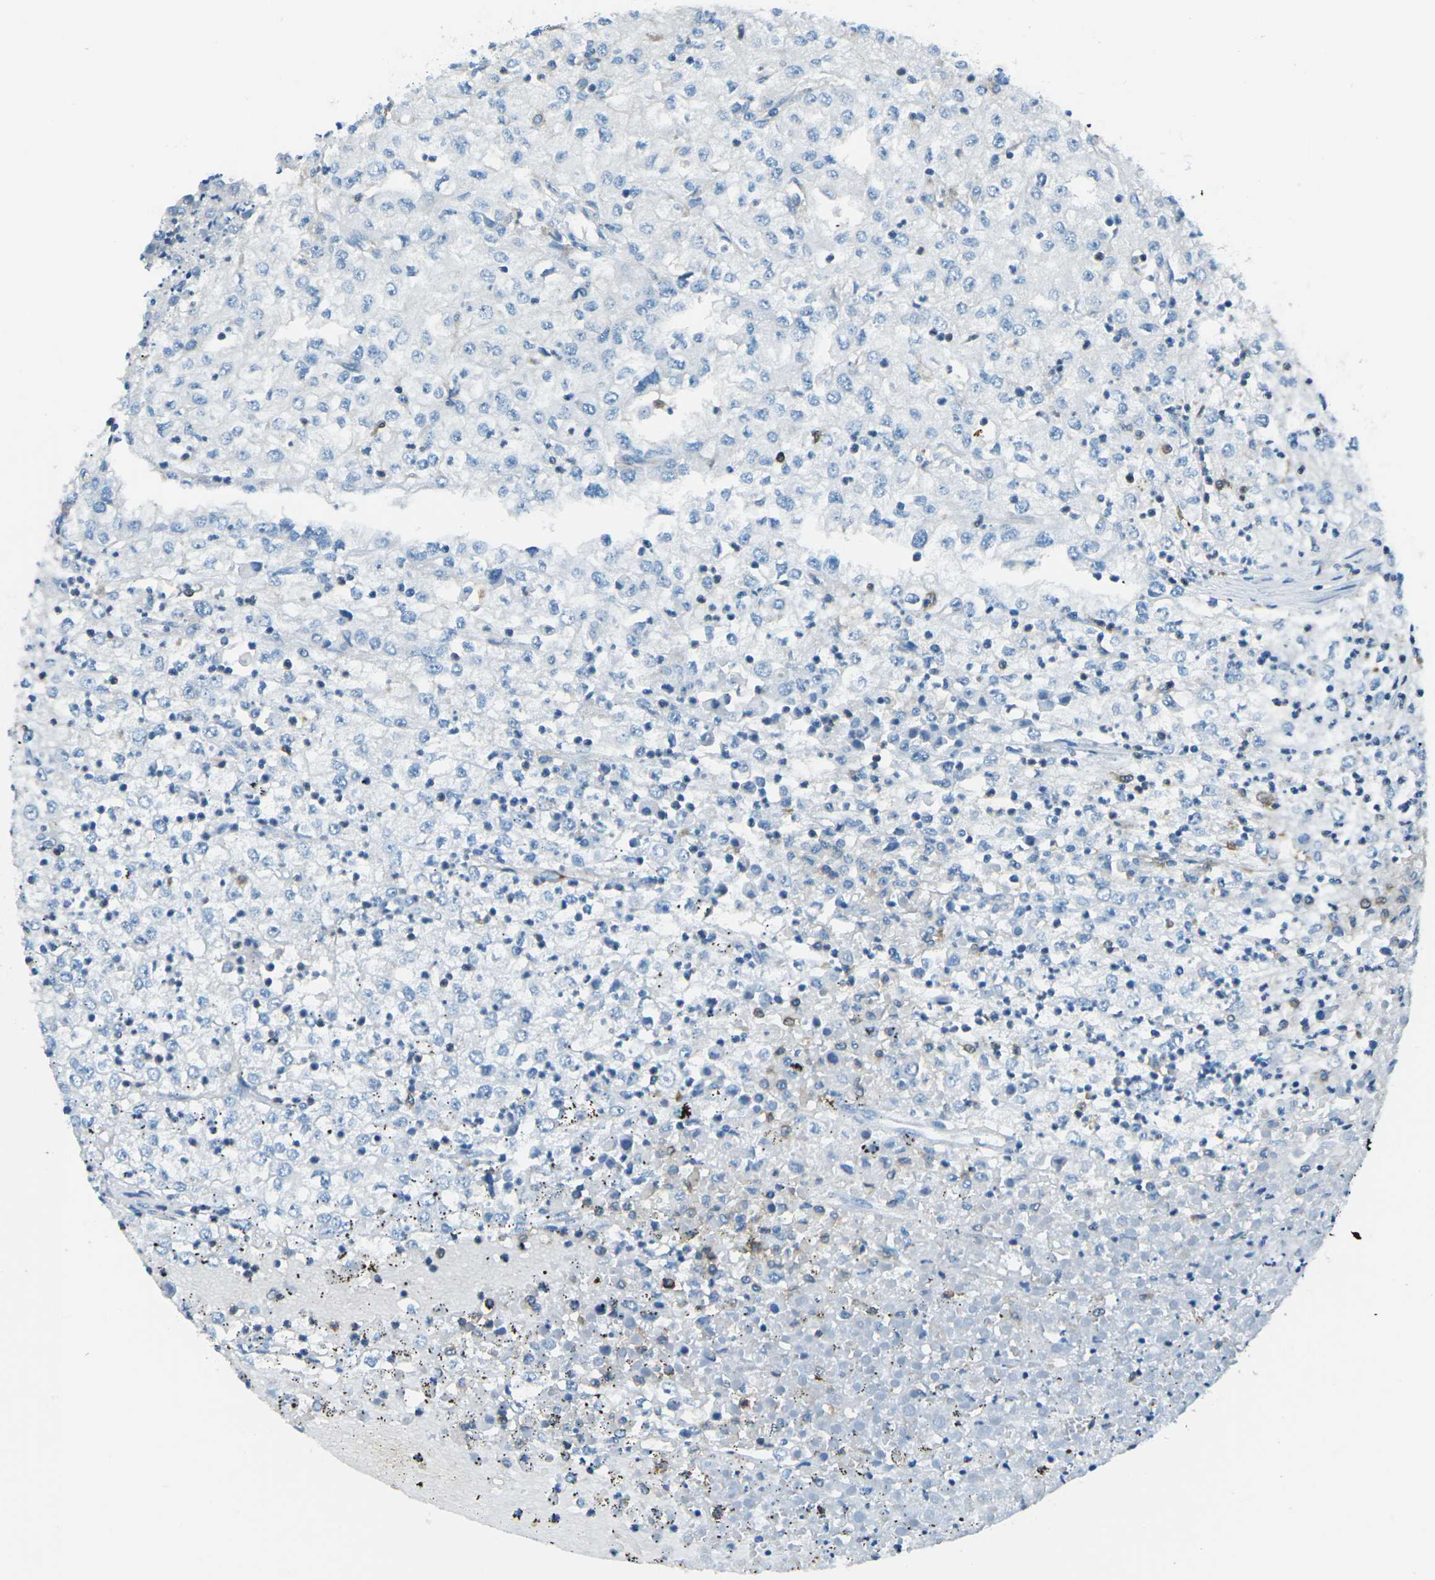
{"staining": {"intensity": "negative", "quantity": "none", "location": "none"}, "tissue": "renal cancer", "cell_type": "Tumor cells", "image_type": "cancer", "snomed": [{"axis": "morphology", "description": "Adenocarcinoma, NOS"}, {"axis": "topography", "description": "Kidney"}], "caption": "A high-resolution histopathology image shows immunohistochemistry (IHC) staining of renal cancer (adenocarcinoma), which exhibits no significant expression in tumor cells.", "gene": "CD1D", "patient": {"sex": "female", "age": 54}}